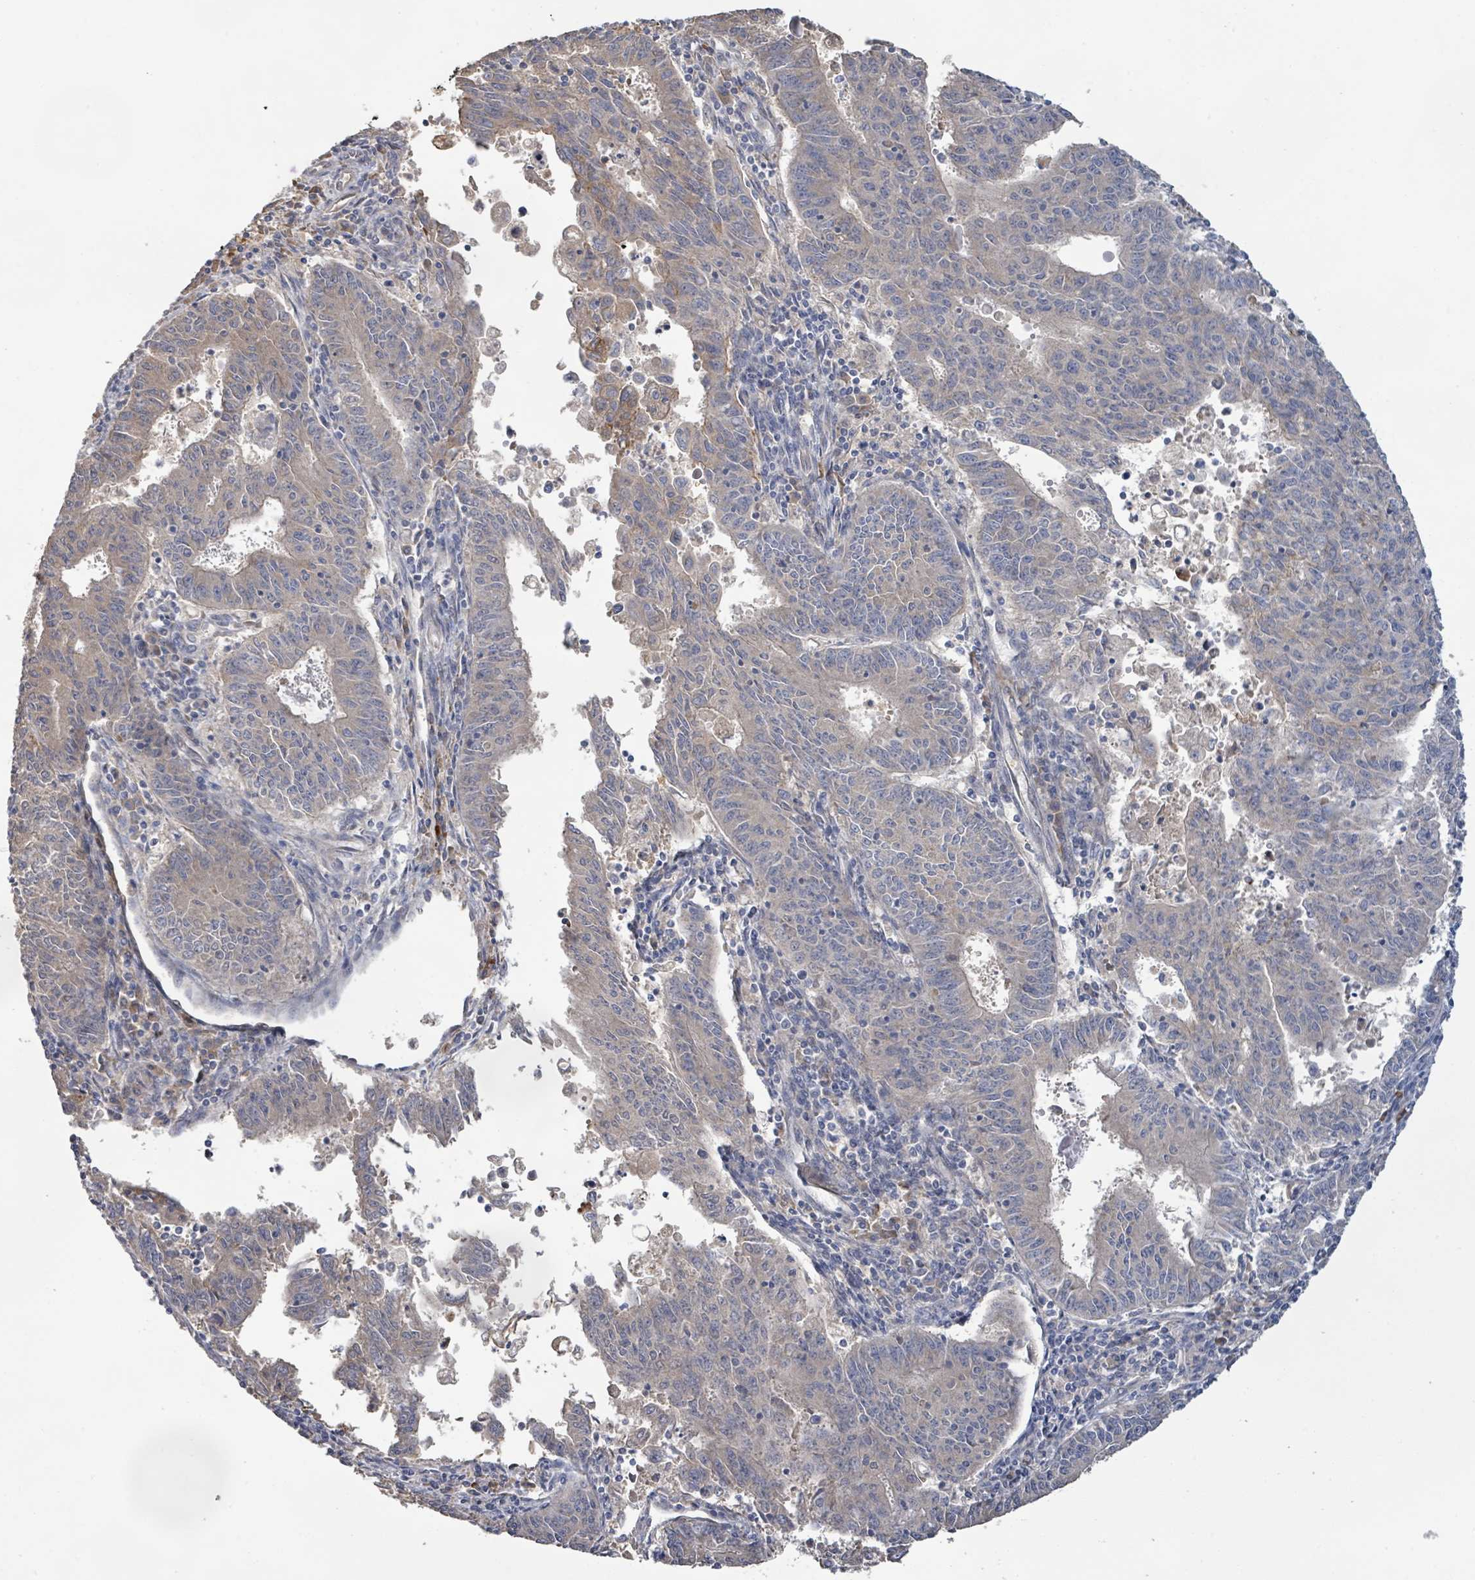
{"staining": {"intensity": "weak", "quantity": "<25%", "location": "cytoplasmic/membranous"}, "tissue": "endometrial cancer", "cell_type": "Tumor cells", "image_type": "cancer", "snomed": [{"axis": "morphology", "description": "Adenocarcinoma, NOS"}, {"axis": "topography", "description": "Endometrium"}], "caption": "Endometrial adenocarcinoma was stained to show a protein in brown. There is no significant positivity in tumor cells.", "gene": "KCNS2", "patient": {"sex": "female", "age": 59}}